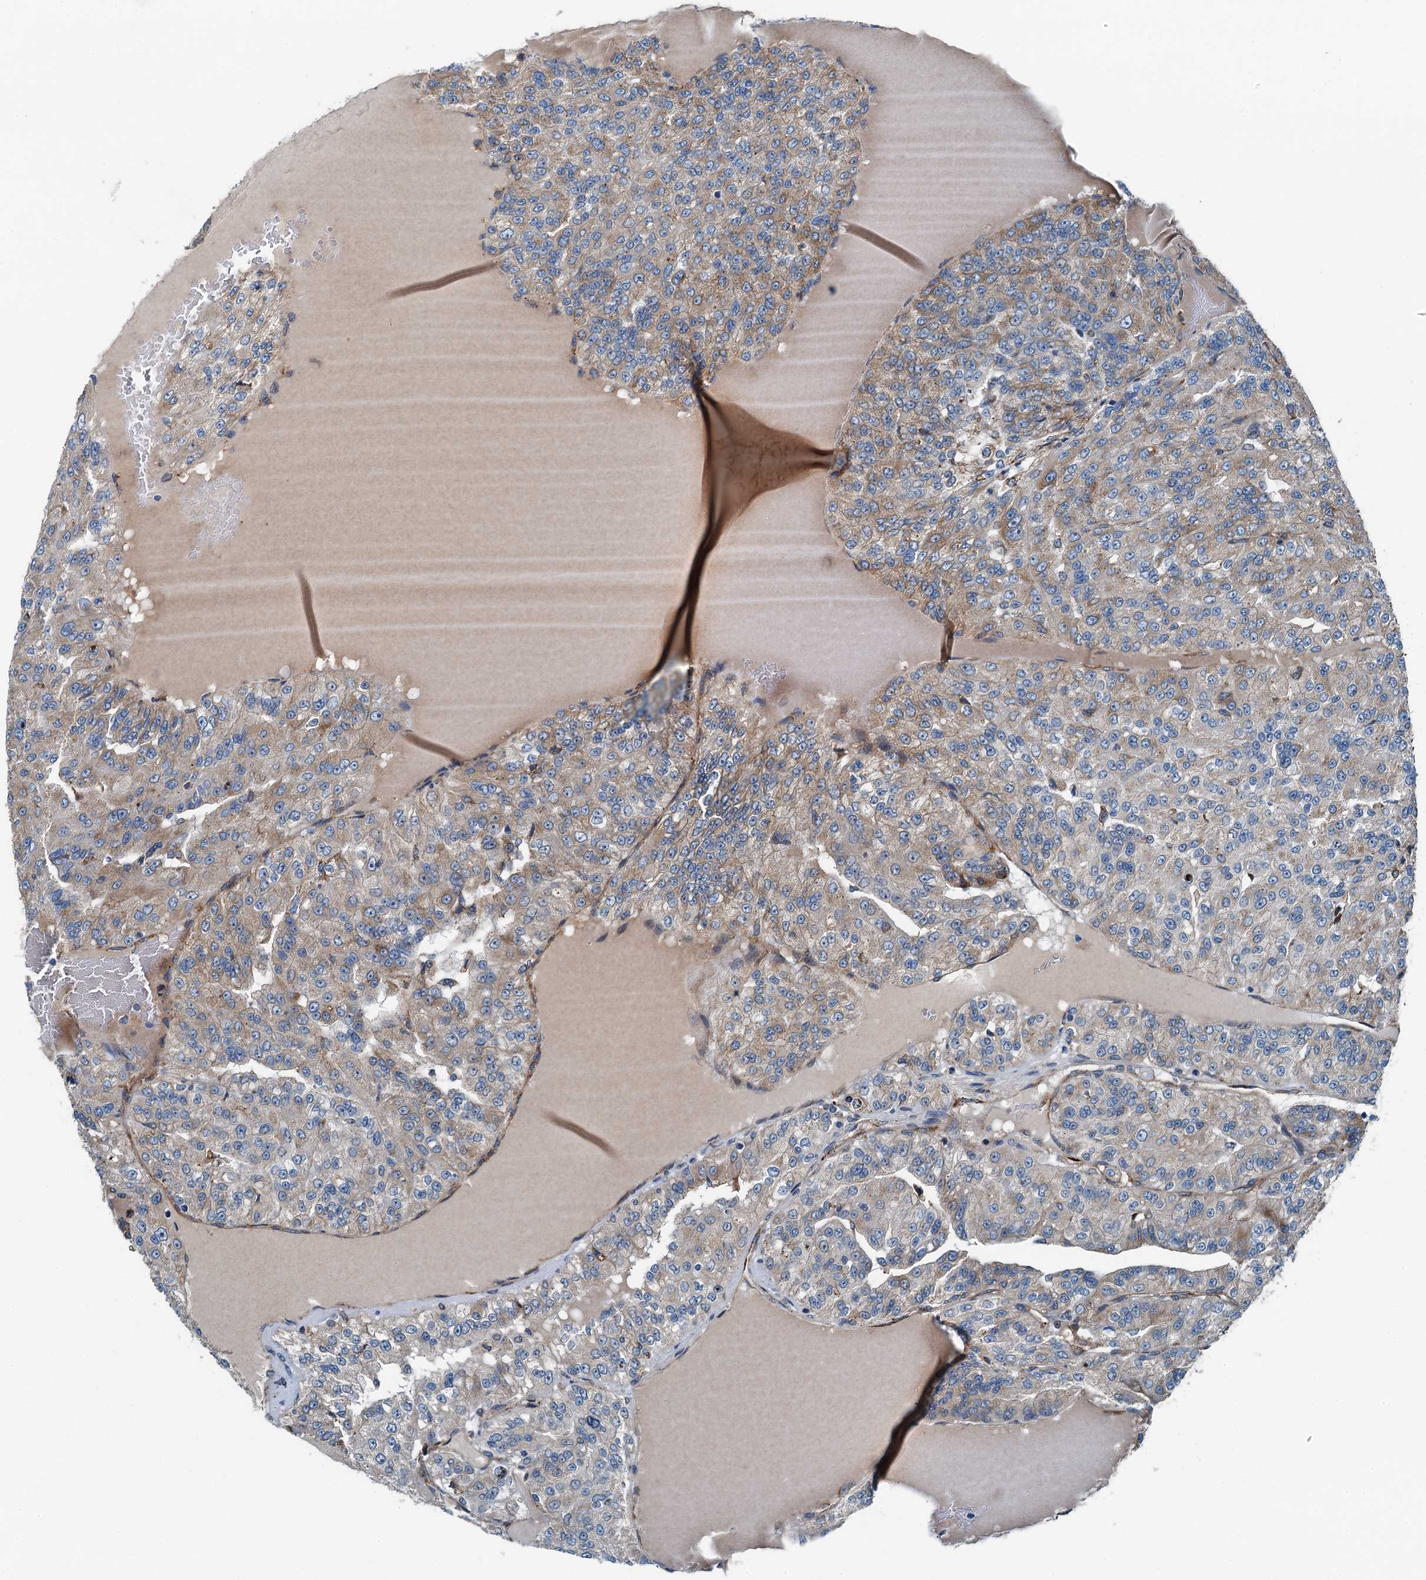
{"staining": {"intensity": "weak", "quantity": "25%-75%", "location": "cytoplasmic/membranous"}, "tissue": "renal cancer", "cell_type": "Tumor cells", "image_type": "cancer", "snomed": [{"axis": "morphology", "description": "Adenocarcinoma, NOS"}, {"axis": "topography", "description": "Kidney"}], "caption": "Protein expression analysis of human renal adenocarcinoma reveals weak cytoplasmic/membranous staining in approximately 25%-75% of tumor cells.", "gene": "TAMALIN", "patient": {"sex": "female", "age": 63}}